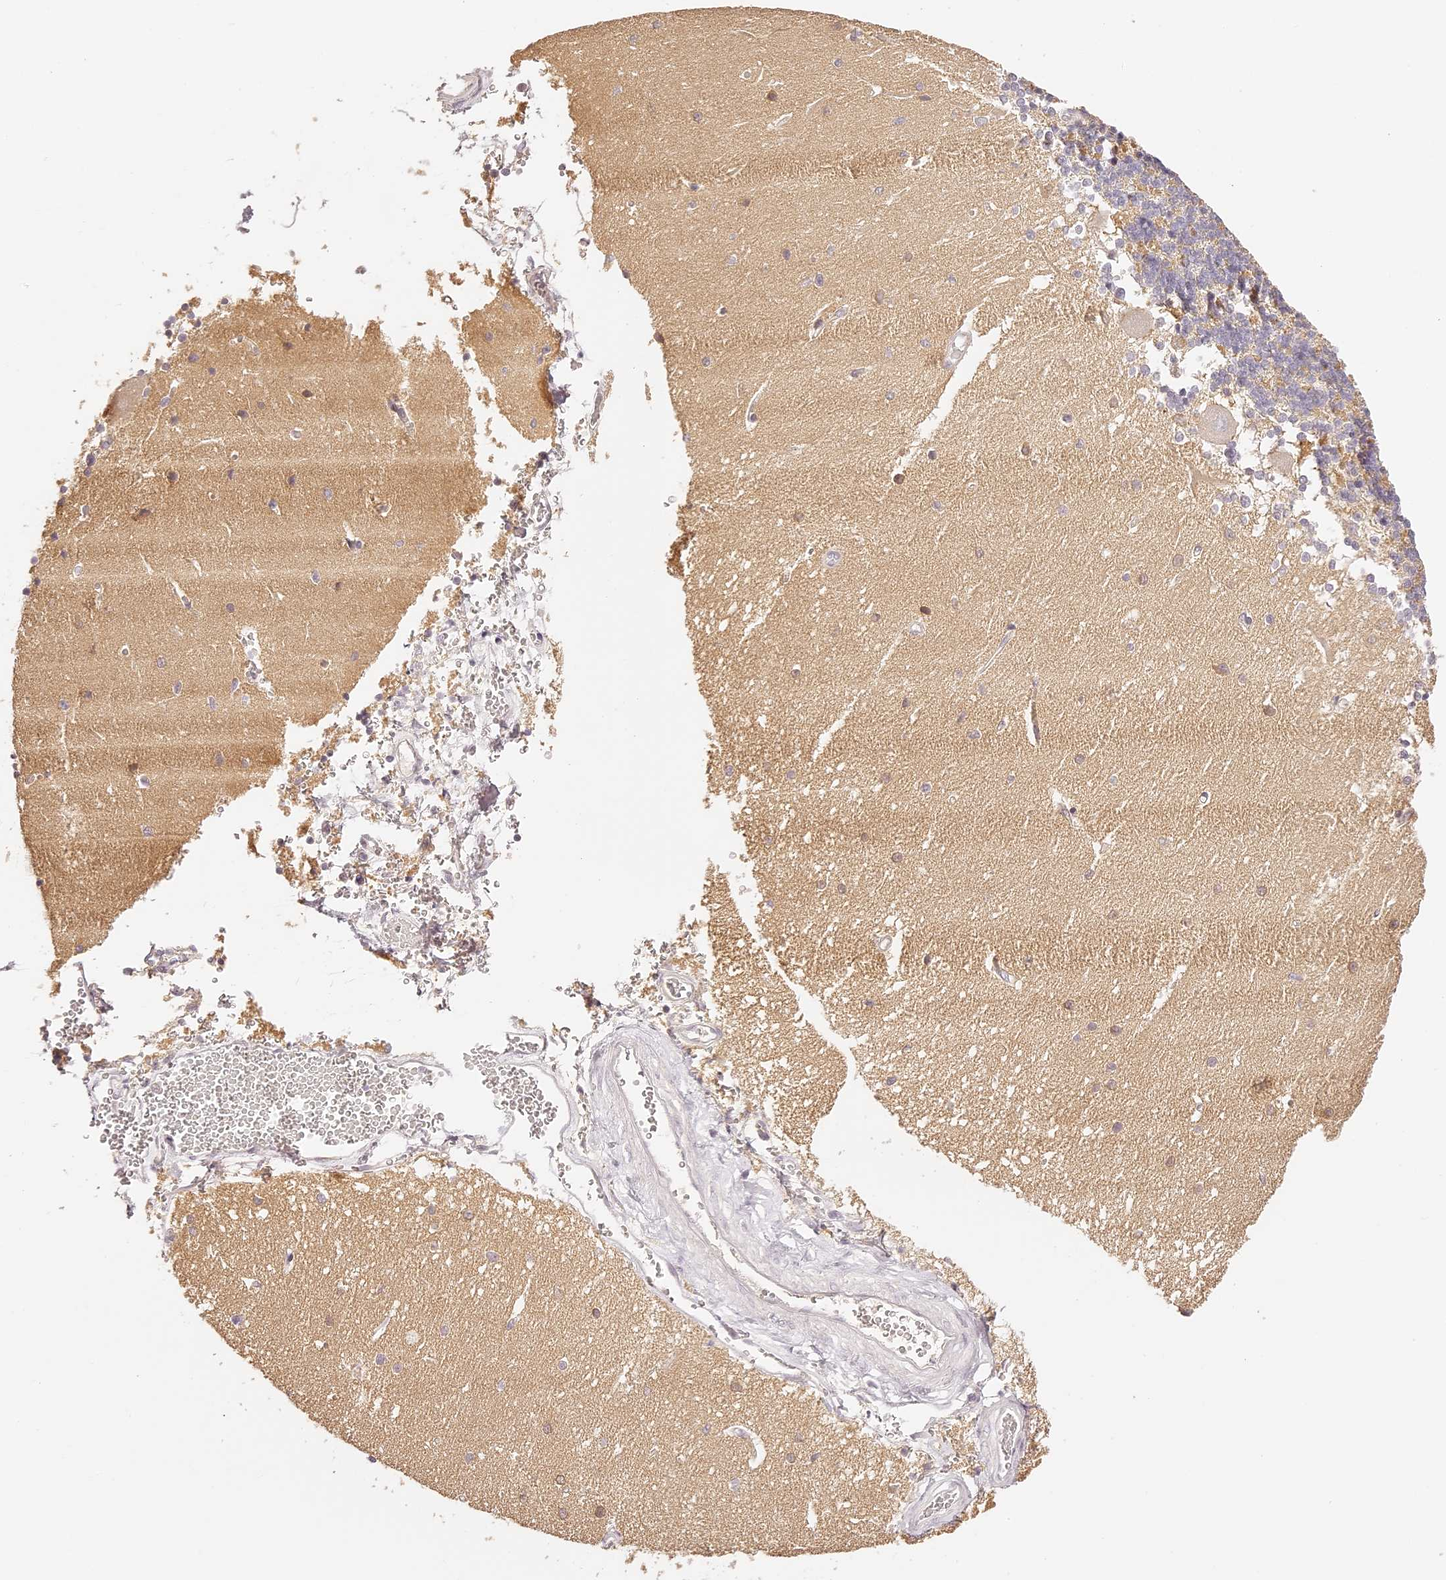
{"staining": {"intensity": "weak", "quantity": "<25%", "location": "cytoplasmic/membranous"}, "tissue": "cerebellum", "cell_type": "Cells in granular layer", "image_type": "normal", "snomed": [{"axis": "morphology", "description": "Normal tissue, NOS"}, {"axis": "topography", "description": "Cerebellum"}], "caption": "This is a micrograph of IHC staining of unremarkable cerebellum, which shows no expression in cells in granular layer.", "gene": "TRIM45", "patient": {"sex": "male", "age": 37}}